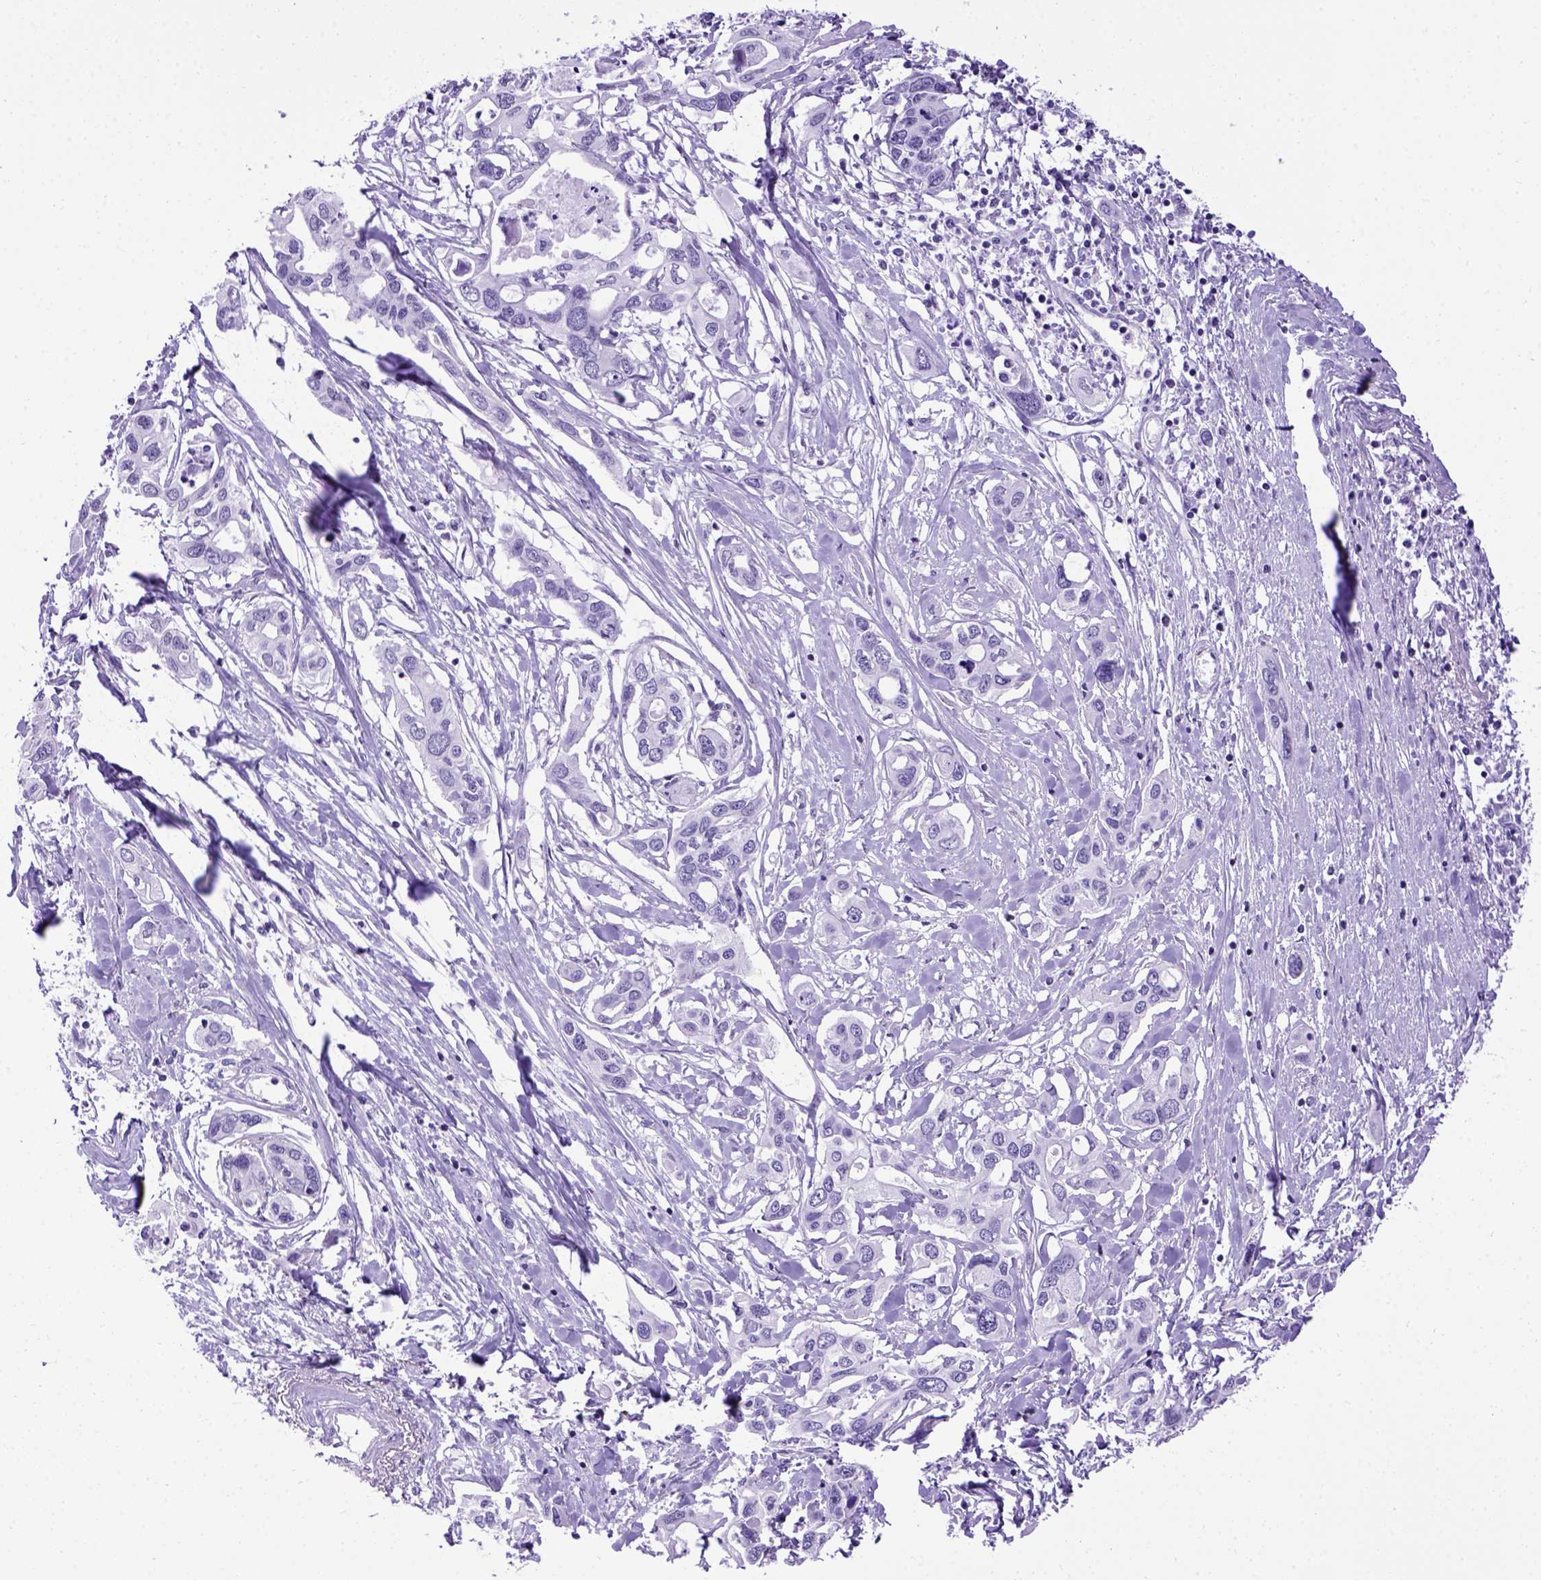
{"staining": {"intensity": "negative", "quantity": "none", "location": "none"}, "tissue": "pancreatic cancer", "cell_type": "Tumor cells", "image_type": "cancer", "snomed": [{"axis": "morphology", "description": "Adenocarcinoma, NOS"}, {"axis": "topography", "description": "Pancreas"}], "caption": "Tumor cells show no significant positivity in pancreatic cancer.", "gene": "ADAM12", "patient": {"sex": "male", "age": 60}}